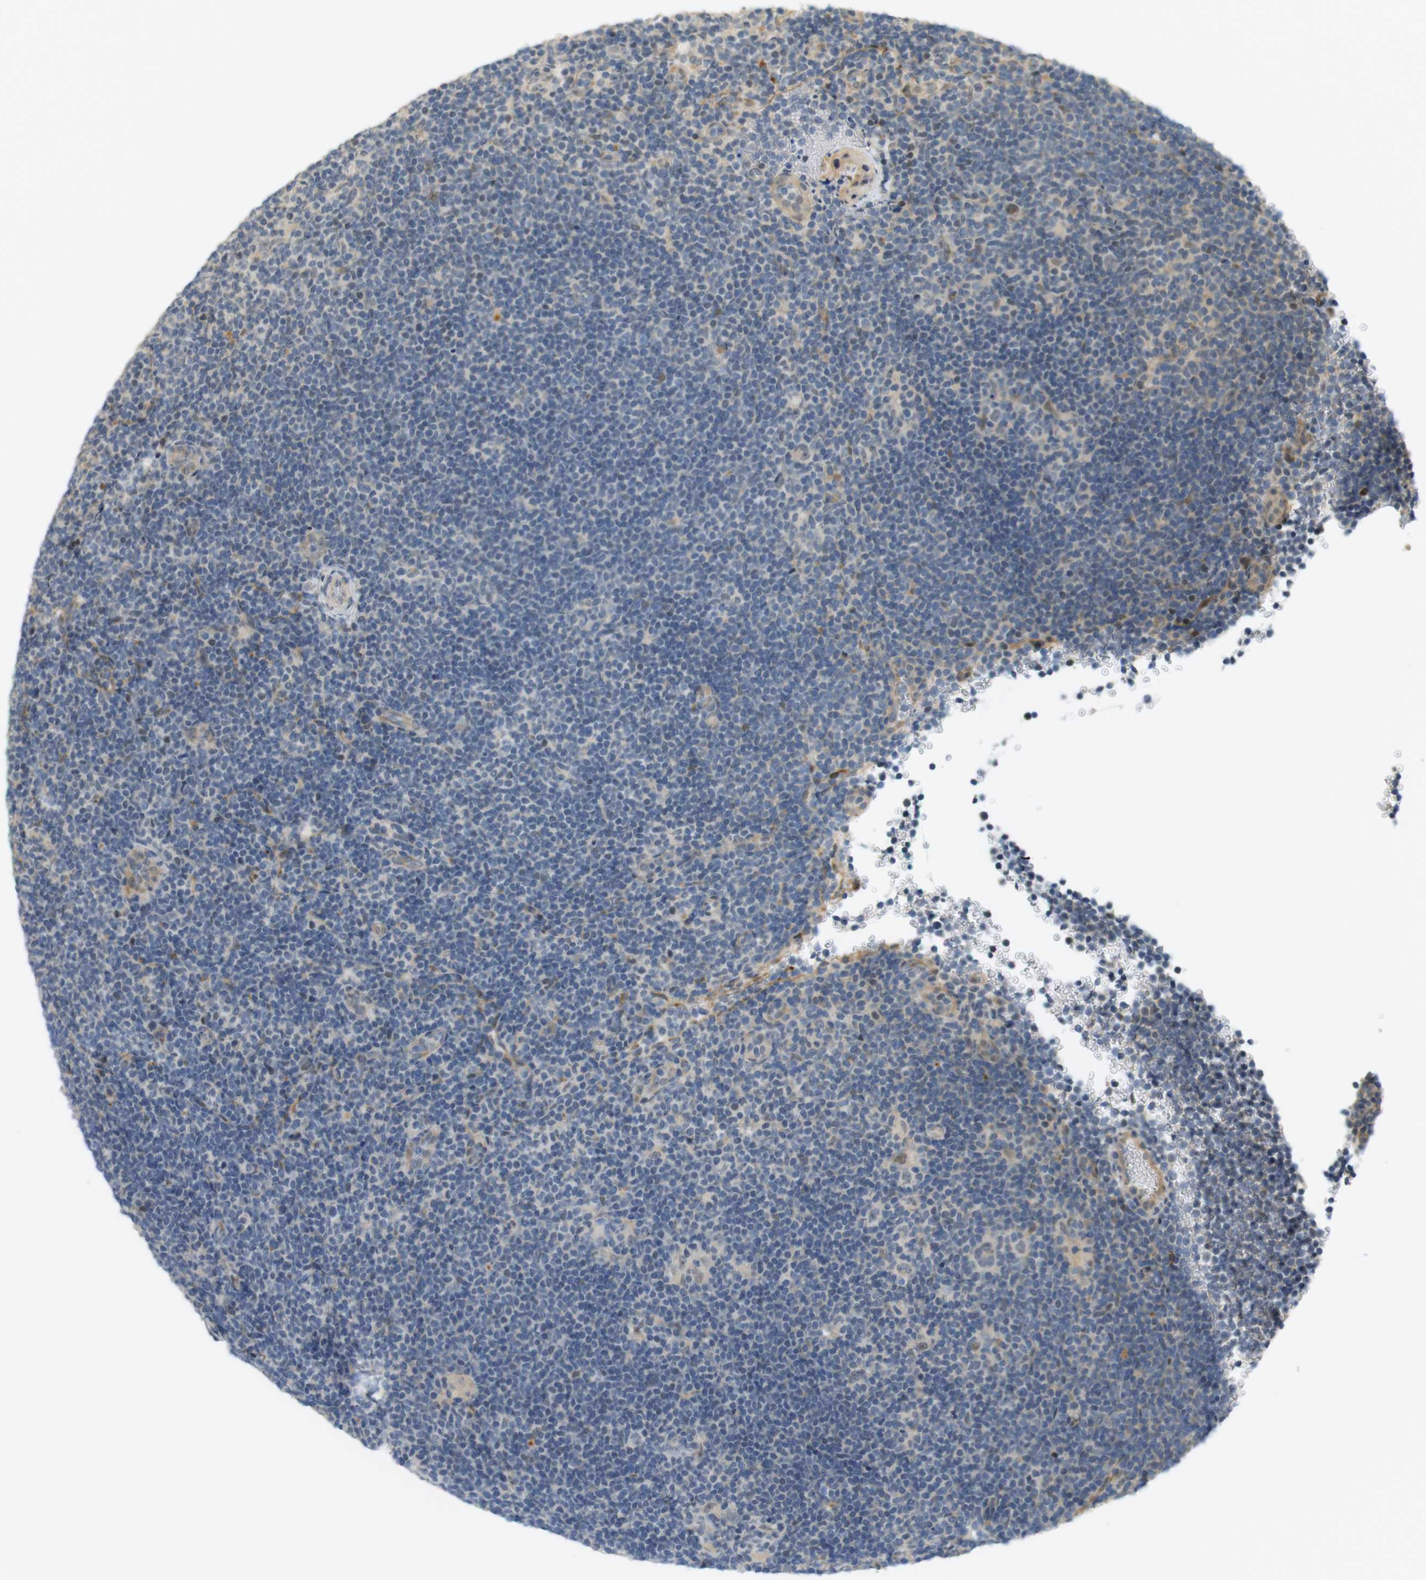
{"staining": {"intensity": "weak", "quantity": "25%-75%", "location": "cytoplasmic/membranous"}, "tissue": "lymphoma", "cell_type": "Tumor cells", "image_type": "cancer", "snomed": [{"axis": "morphology", "description": "Hodgkin's disease, NOS"}, {"axis": "topography", "description": "Lymph node"}], "caption": "Immunohistochemistry (IHC) micrograph of neoplastic tissue: human Hodgkin's disease stained using IHC shows low levels of weak protein expression localized specifically in the cytoplasmic/membranous of tumor cells, appearing as a cytoplasmic/membranous brown color.", "gene": "TSPAN9", "patient": {"sex": "female", "age": 57}}